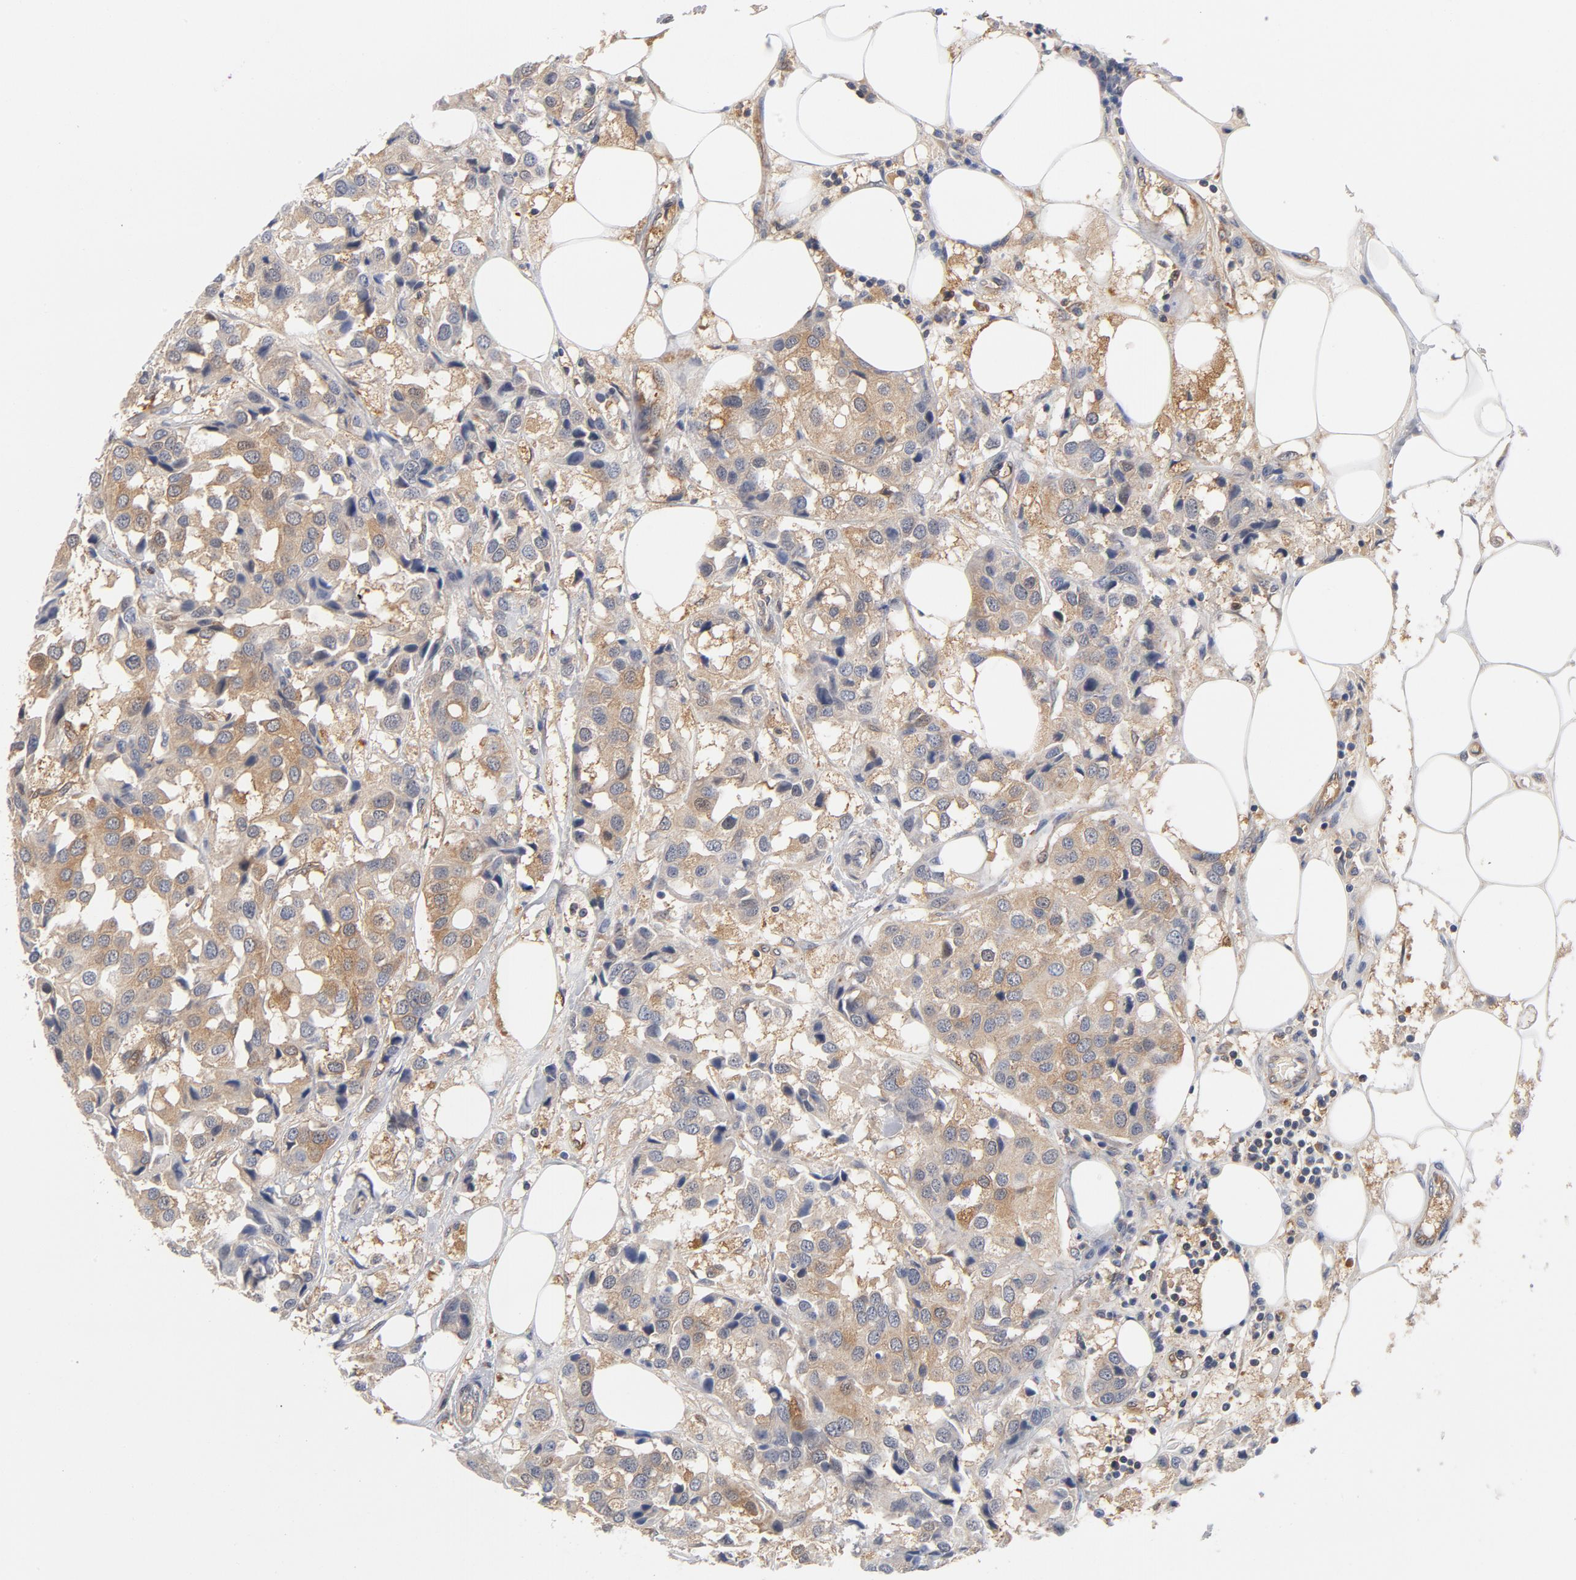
{"staining": {"intensity": "moderate", "quantity": ">75%", "location": "cytoplasmic/membranous"}, "tissue": "breast cancer", "cell_type": "Tumor cells", "image_type": "cancer", "snomed": [{"axis": "morphology", "description": "Duct carcinoma"}, {"axis": "topography", "description": "Breast"}], "caption": "DAB (3,3'-diaminobenzidine) immunohistochemical staining of human breast cancer displays moderate cytoplasmic/membranous protein staining in approximately >75% of tumor cells.", "gene": "ASMTL", "patient": {"sex": "female", "age": 80}}